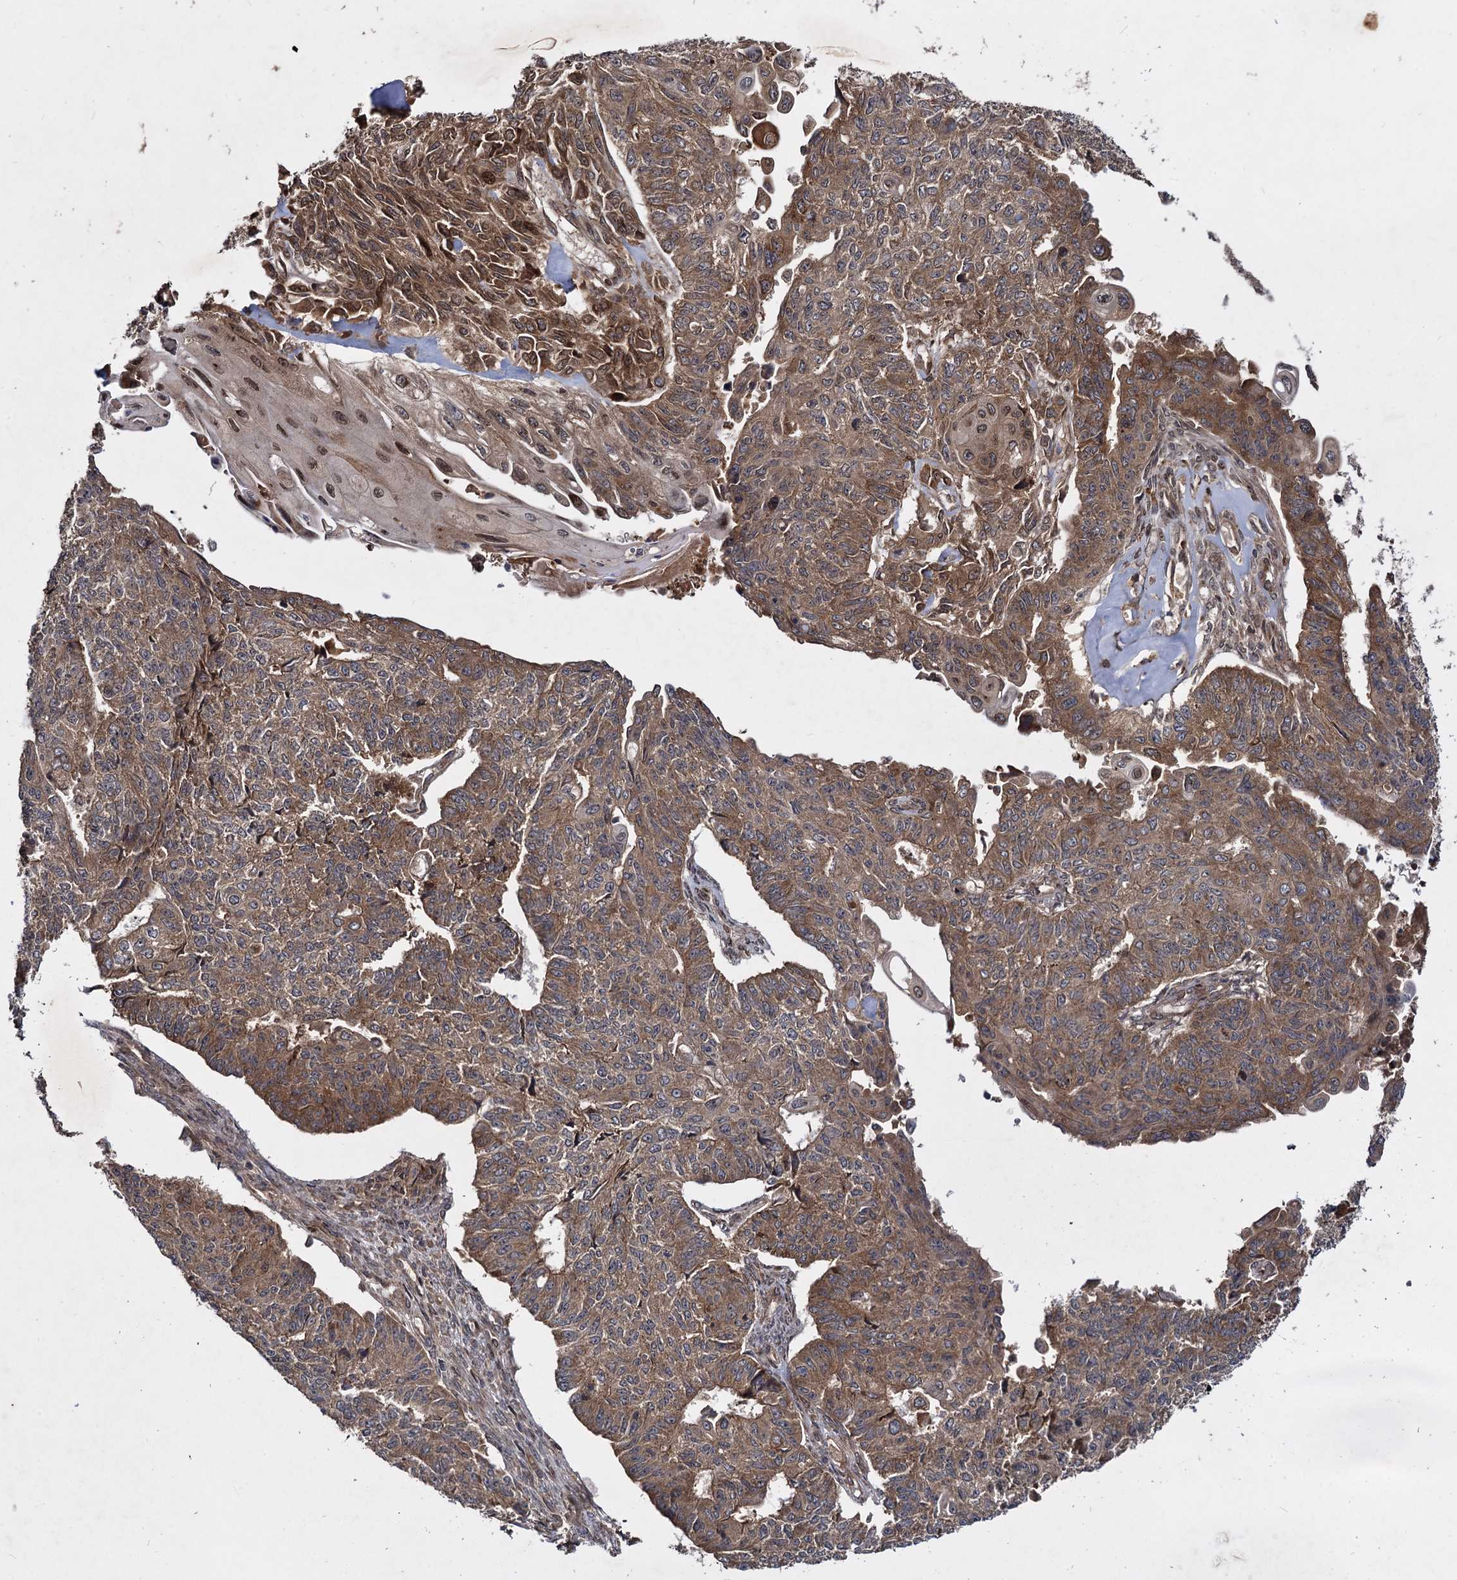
{"staining": {"intensity": "moderate", "quantity": ">75%", "location": "cytoplasmic/membranous"}, "tissue": "endometrial cancer", "cell_type": "Tumor cells", "image_type": "cancer", "snomed": [{"axis": "morphology", "description": "Adenocarcinoma, NOS"}, {"axis": "topography", "description": "Endometrium"}], "caption": "A micrograph showing moderate cytoplasmic/membranous staining in about >75% of tumor cells in endometrial adenocarcinoma, as visualized by brown immunohistochemical staining.", "gene": "DCP1B", "patient": {"sex": "female", "age": 32}}